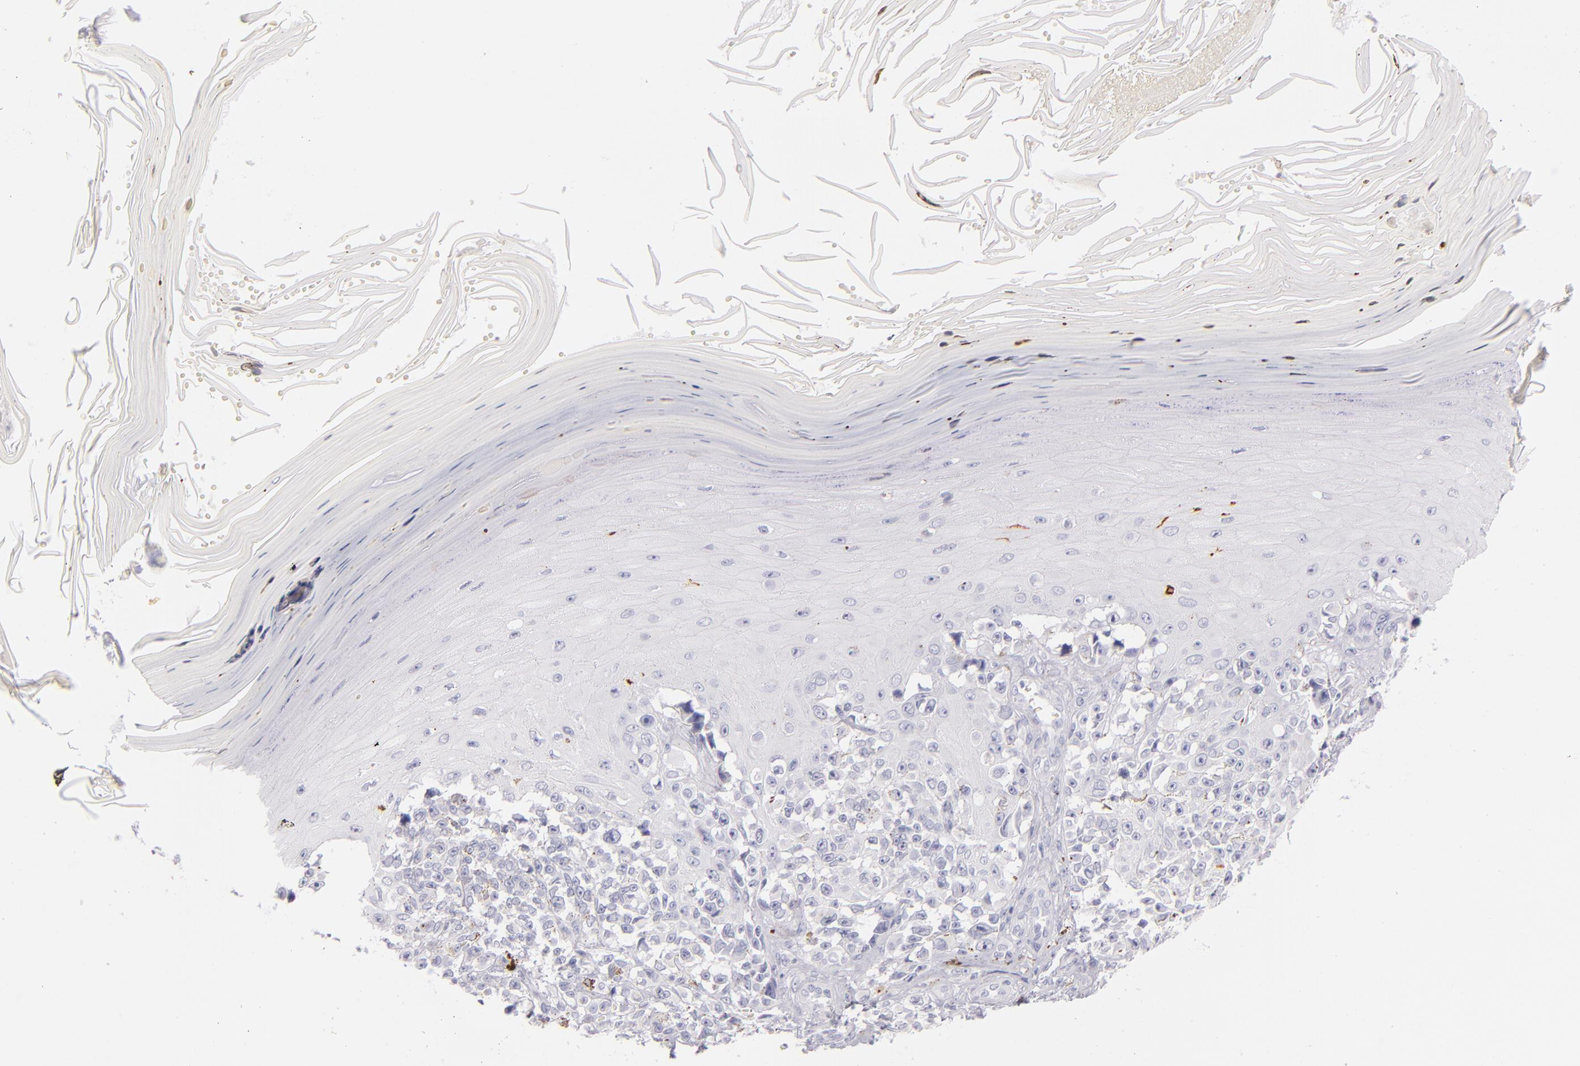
{"staining": {"intensity": "negative", "quantity": "none", "location": "none"}, "tissue": "melanoma", "cell_type": "Tumor cells", "image_type": "cancer", "snomed": [{"axis": "morphology", "description": "Malignant melanoma, NOS"}, {"axis": "topography", "description": "Skin"}], "caption": "The photomicrograph exhibits no staining of tumor cells in melanoma. Nuclei are stained in blue.", "gene": "CD207", "patient": {"sex": "female", "age": 73}}